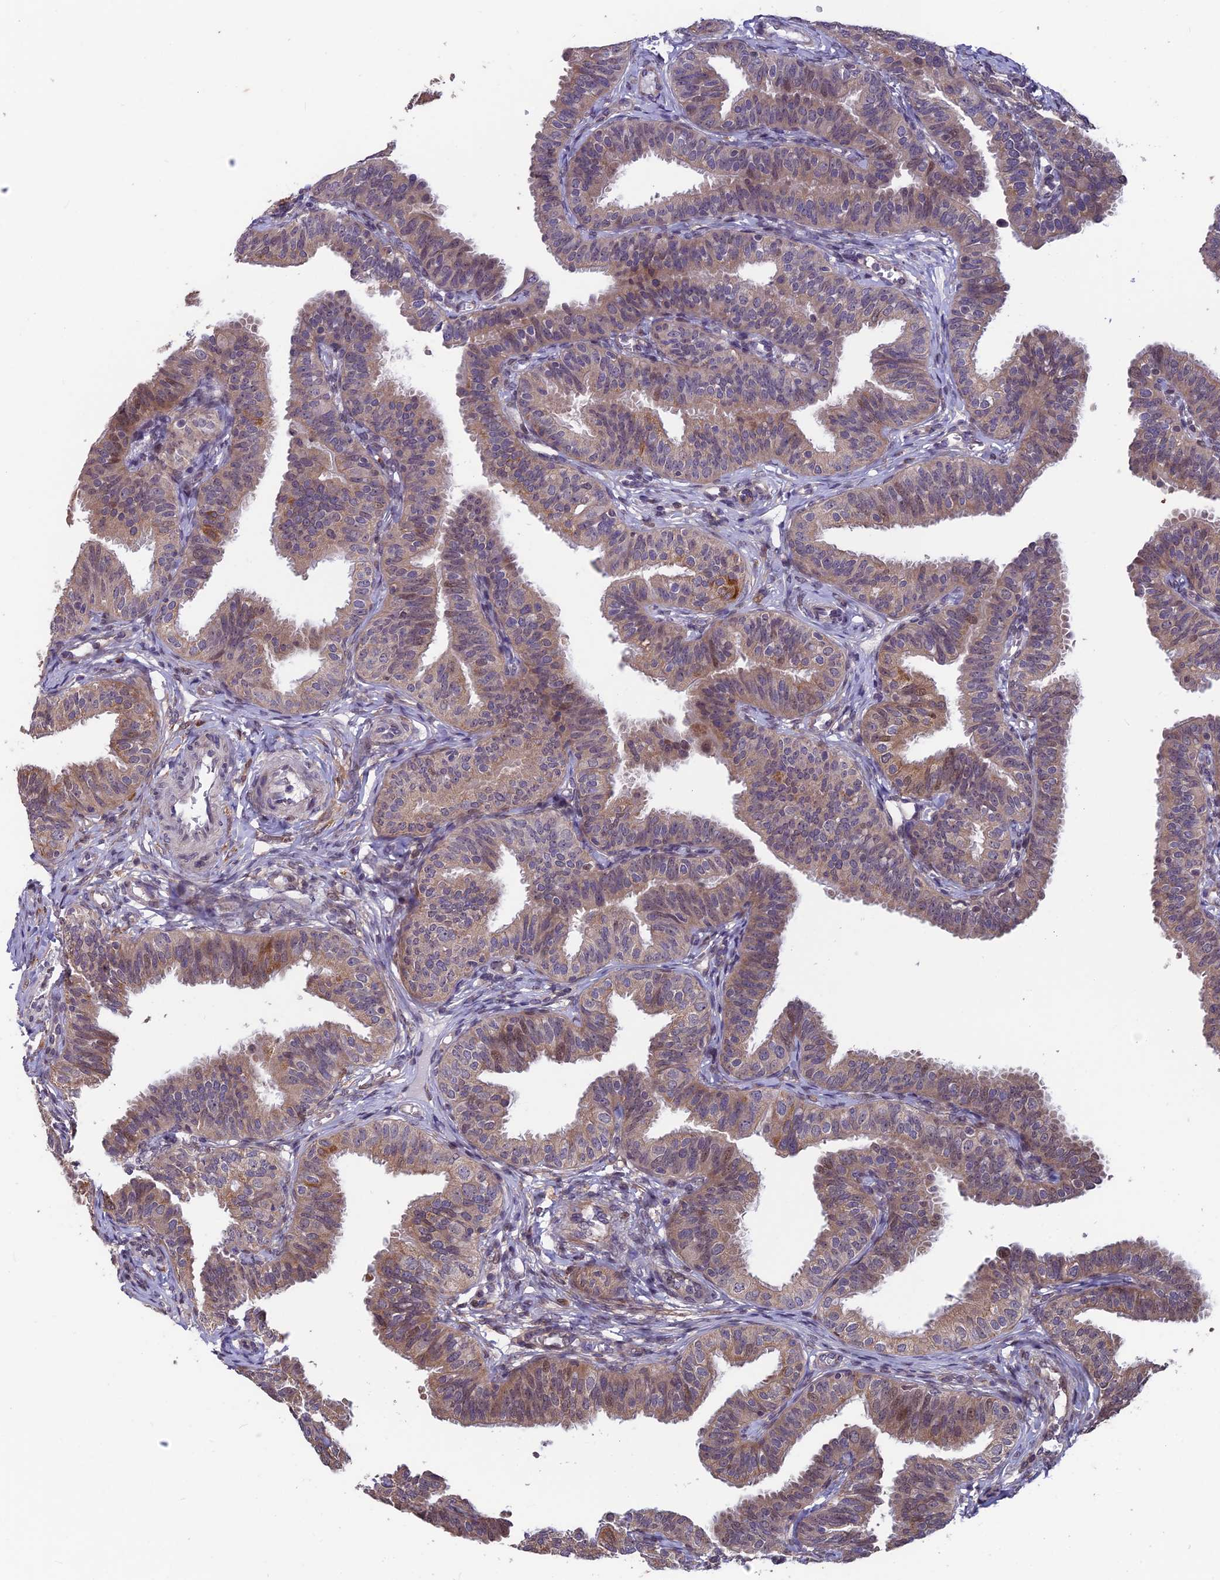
{"staining": {"intensity": "weak", "quantity": "25%-75%", "location": "cytoplasmic/membranous,nuclear"}, "tissue": "fallopian tube", "cell_type": "Glandular cells", "image_type": "normal", "snomed": [{"axis": "morphology", "description": "Normal tissue, NOS"}, {"axis": "topography", "description": "Fallopian tube"}], "caption": "Protein staining shows weak cytoplasmic/membranous,nuclear expression in about 25%-75% of glandular cells in benign fallopian tube.", "gene": "MAST2", "patient": {"sex": "female", "age": 35}}